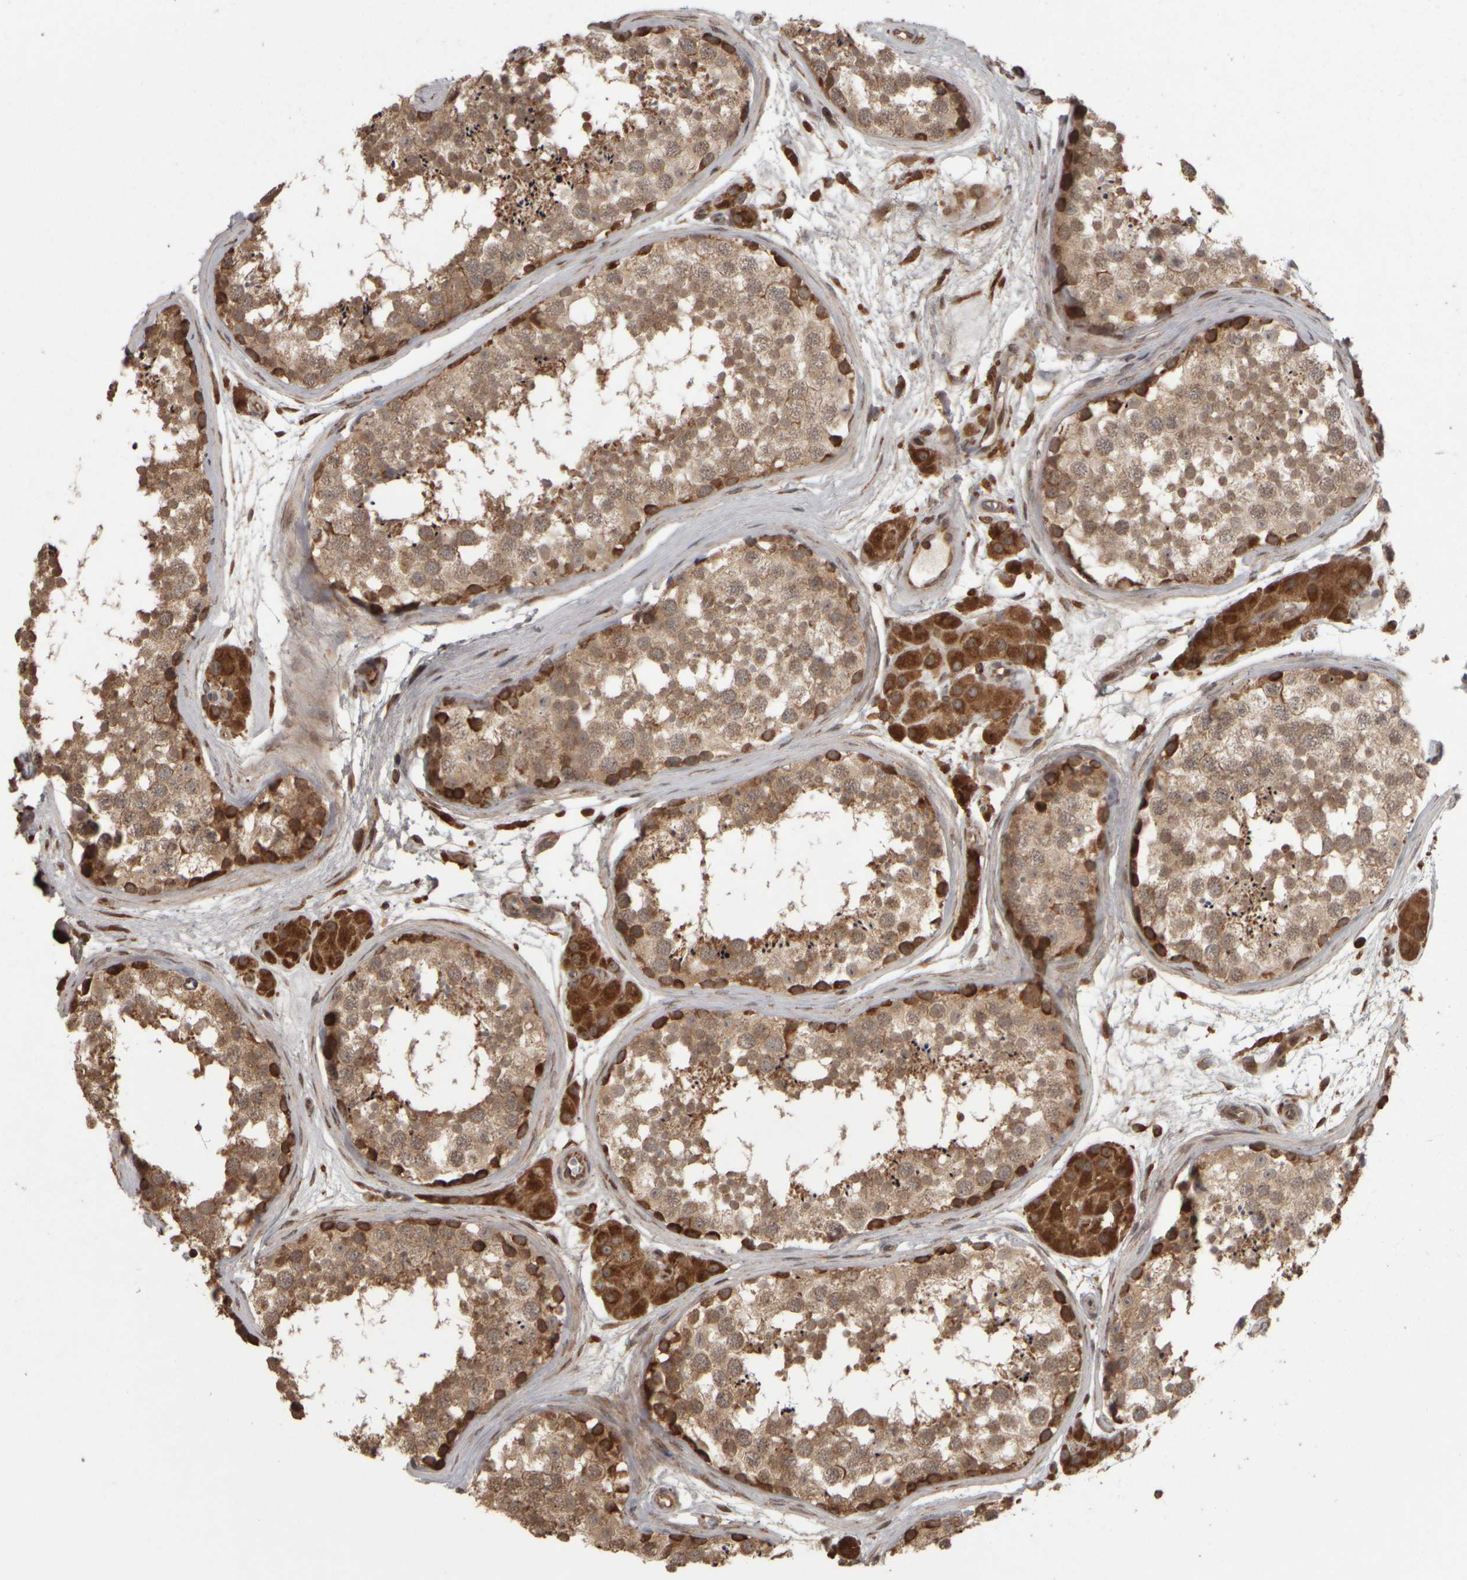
{"staining": {"intensity": "moderate", "quantity": ">75%", "location": "cytoplasmic/membranous"}, "tissue": "testis", "cell_type": "Cells in seminiferous ducts", "image_type": "normal", "snomed": [{"axis": "morphology", "description": "Normal tissue, NOS"}, {"axis": "topography", "description": "Testis"}], "caption": "Testis stained with IHC shows moderate cytoplasmic/membranous positivity in approximately >75% of cells in seminiferous ducts.", "gene": "AGBL3", "patient": {"sex": "male", "age": 56}}